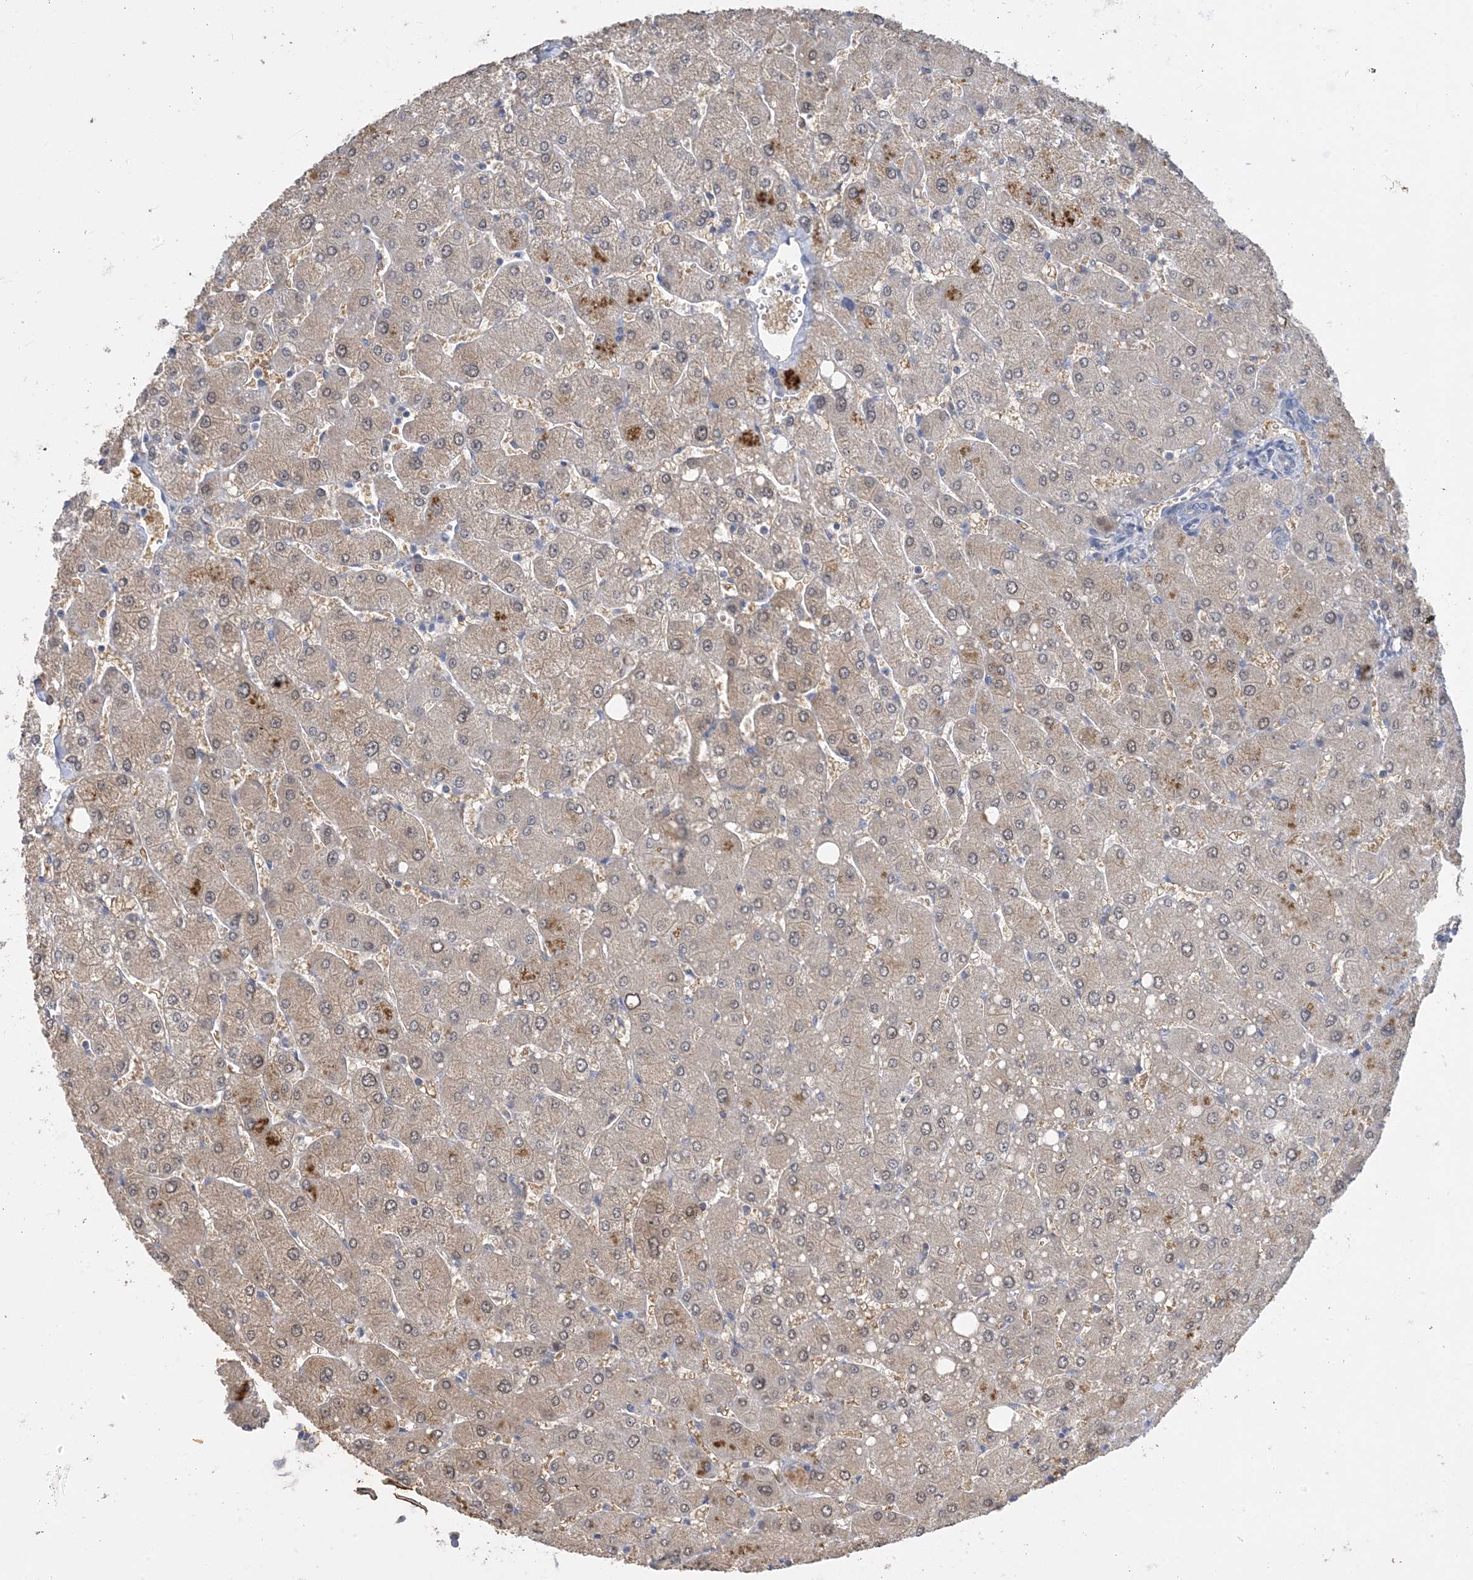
{"staining": {"intensity": "negative", "quantity": "none", "location": "none"}, "tissue": "liver", "cell_type": "Cholangiocytes", "image_type": "normal", "snomed": [{"axis": "morphology", "description": "Normal tissue, NOS"}, {"axis": "topography", "description": "Liver"}], "caption": "Immunohistochemistry micrograph of benign human liver stained for a protein (brown), which reveals no expression in cholangiocytes. (DAB (3,3'-diaminobenzidine) immunohistochemistry (IHC) with hematoxylin counter stain).", "gene": "KPRP", "patient": {"sex": "male", "age": 55}}